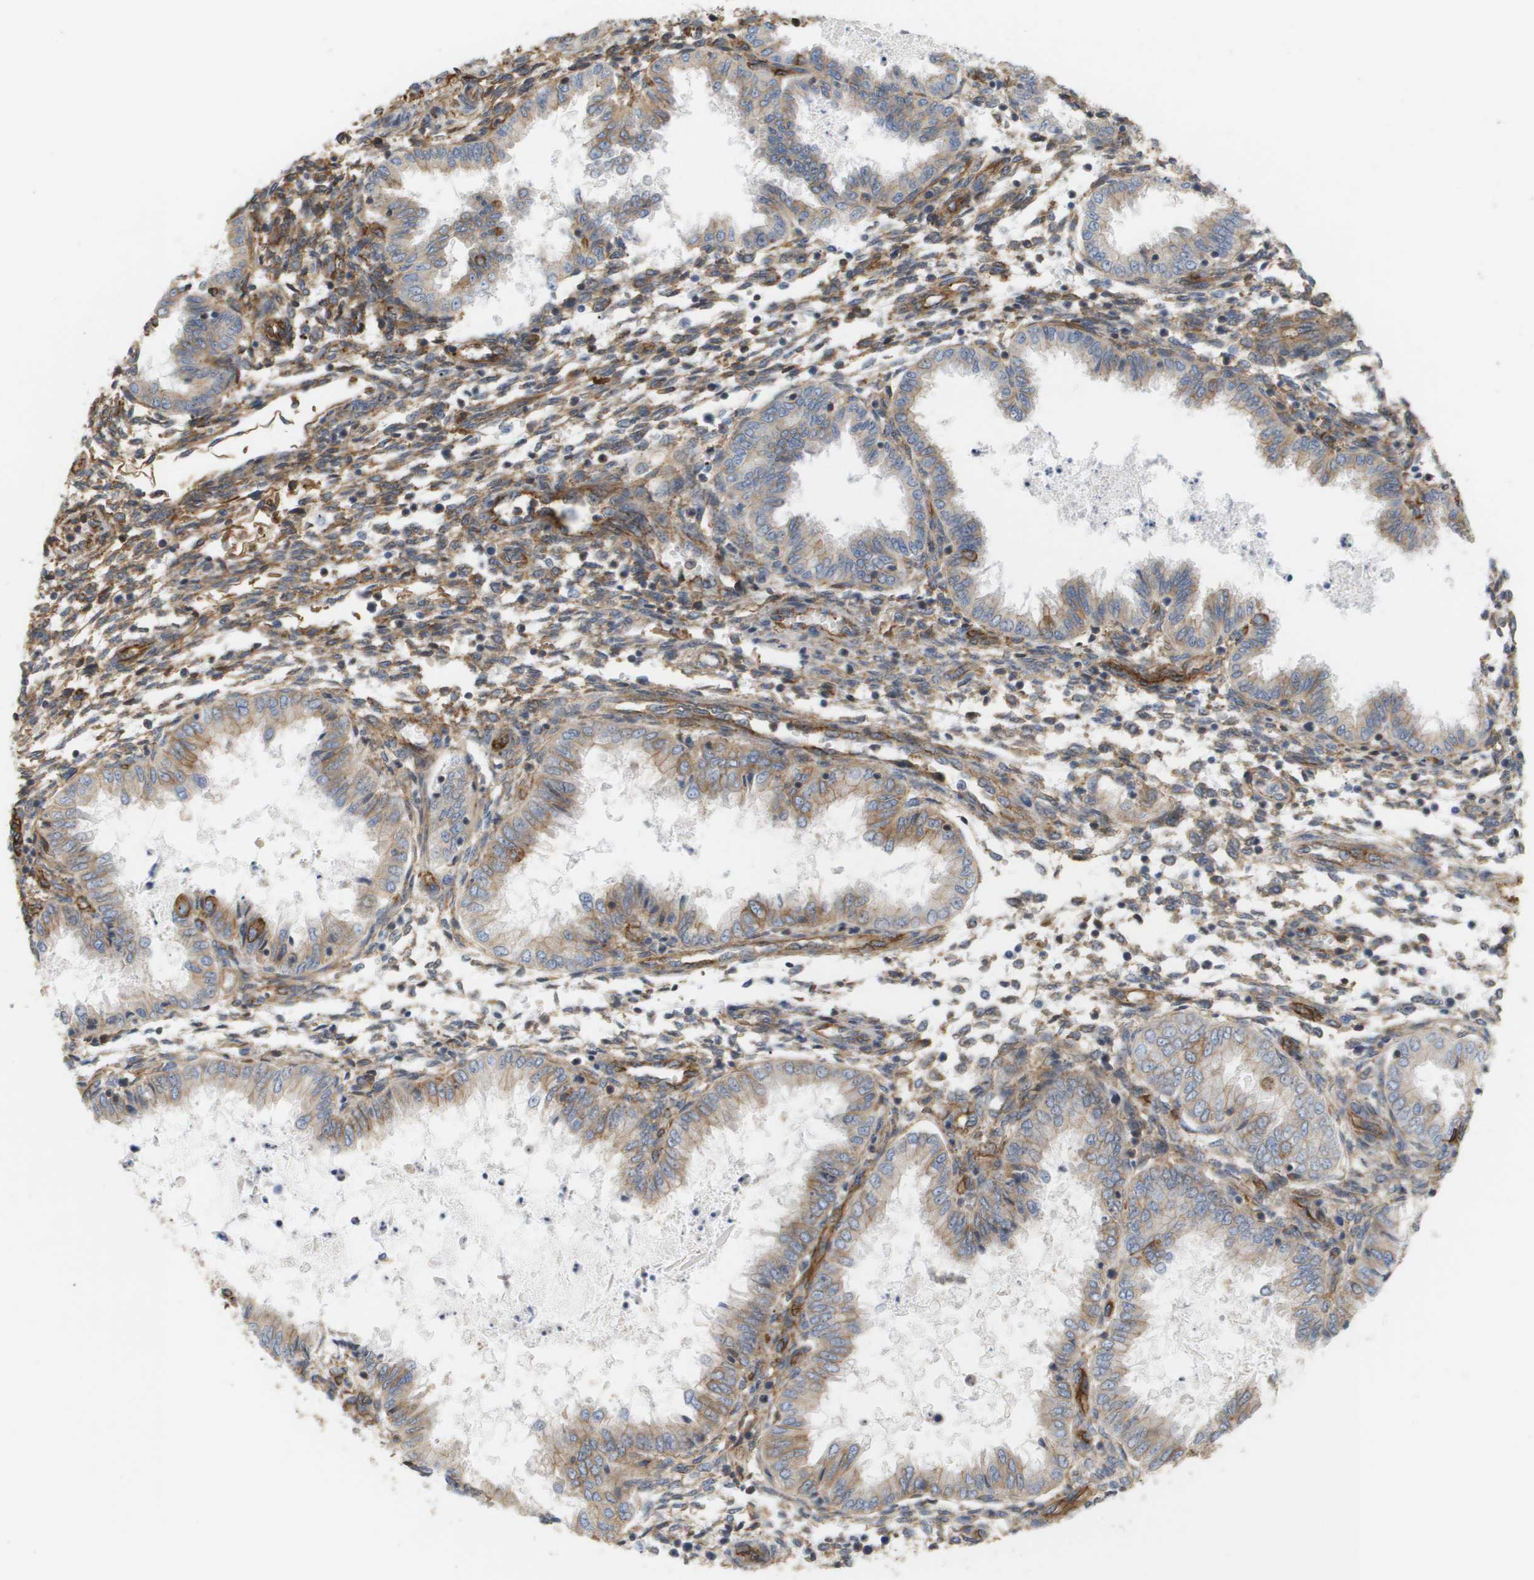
{"staining": {"intensity": "weak", "quantity": "25%-75%", "location": "cytoplasmic/membranous"}, "tissue": "endometrium", "cell_type": "Cells in endometrial stroma", "image_type": "normal", "snomed": [{"axis": "morphology", "description": "Normal tissue, NOS"}, {"axis": "topography", "description": "Endometrium"}], "caption": "A brown stain labels weak cytoplasmic/membranous positivity of a protein in cells in endometrial stroma of benign human endometrium.", "gene": "SGMS2", "patient": {"sex": "female", "age": 33}}